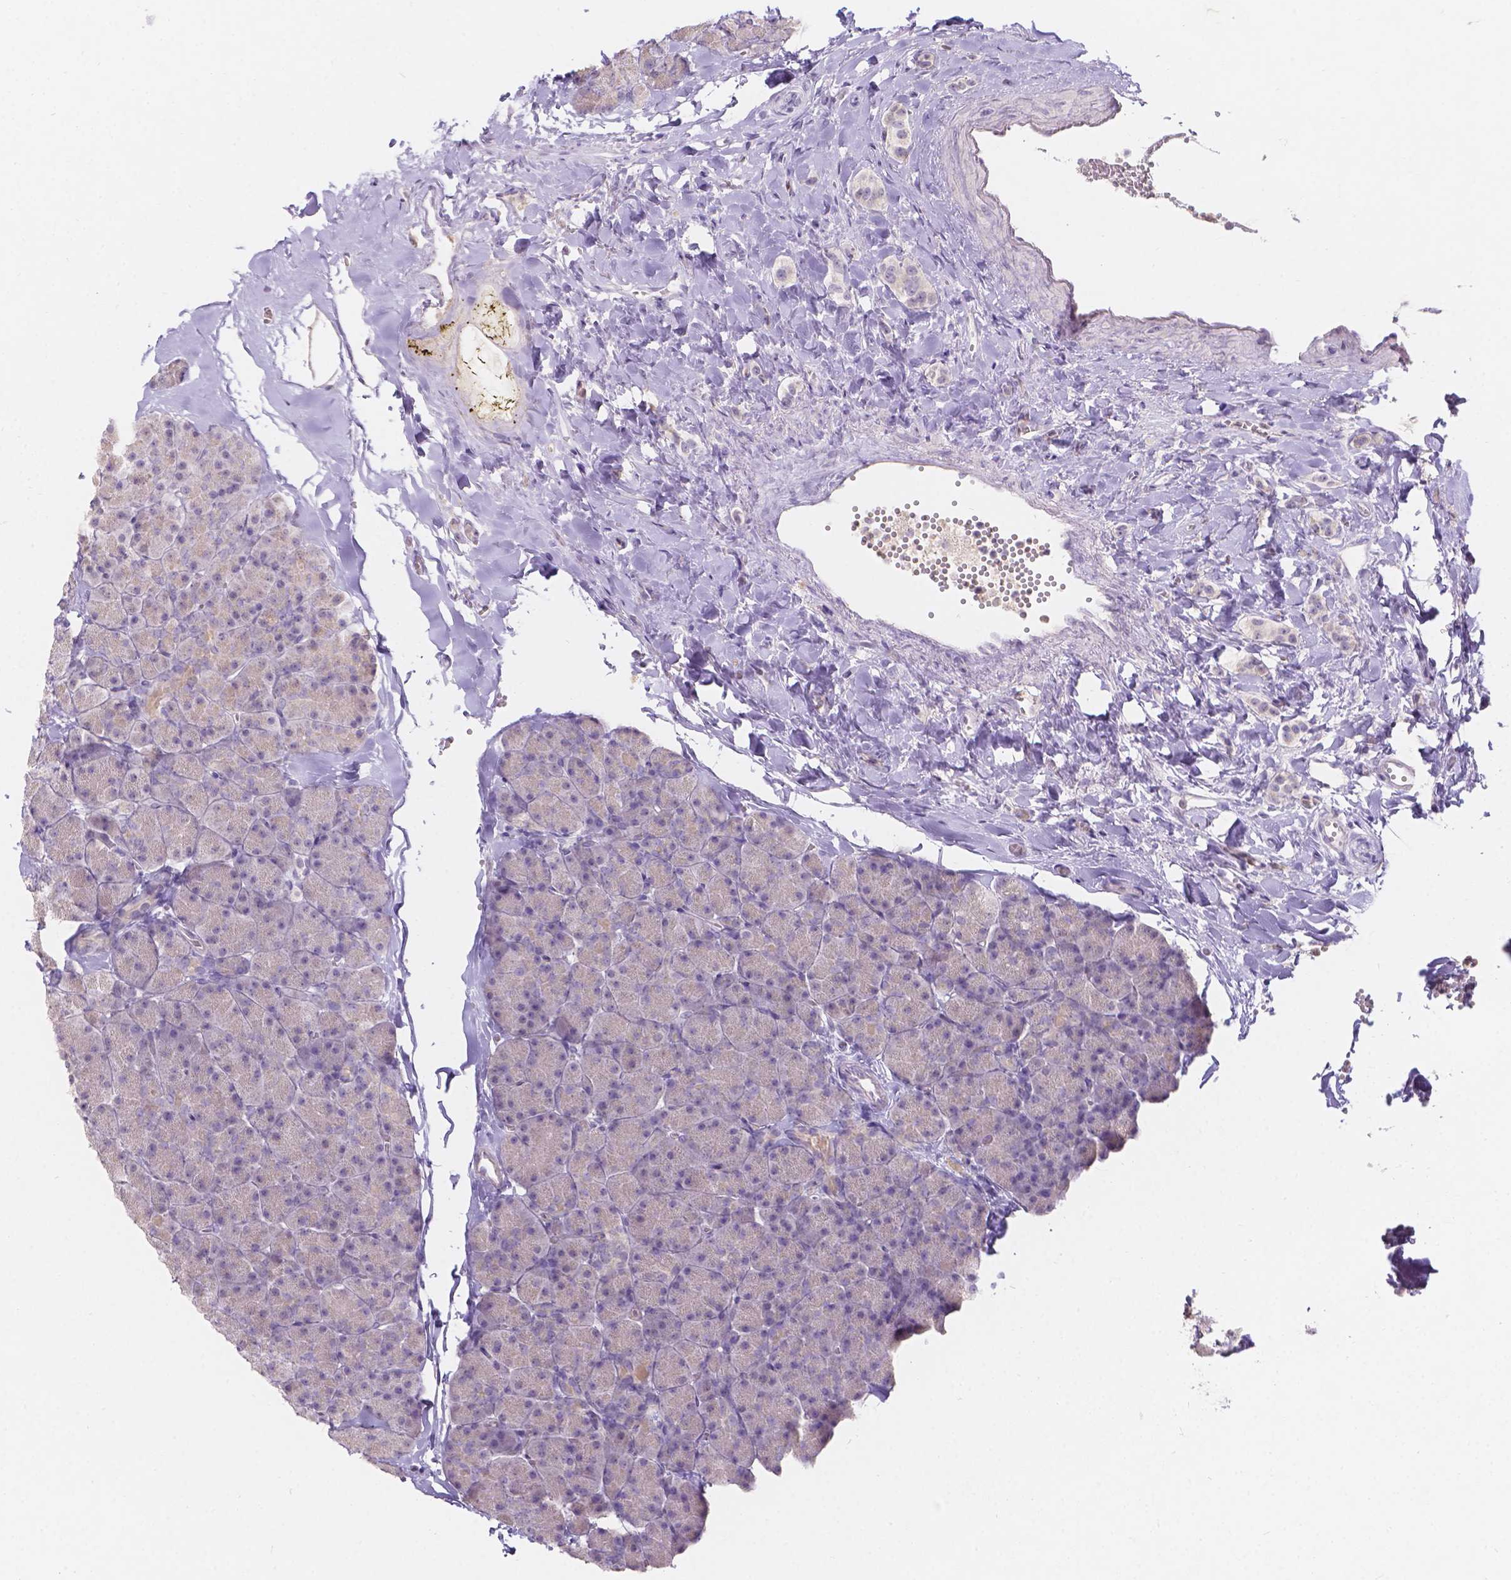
{"staining": {"intensity": "negative", "quantity": "none", "location": "none"}, "tissue": "carcinoid", "cell_type": "Tumor cells", "image_type": "cancer", "snomed": [{"axis": "morphology", "description": "Normal tissue, NOS"}, {"axis": "morphology", "description": "Carcinoid, malignant, NOS"}, {"axis": "topography", "description": "Pancreas"}], "caption": "There is no significant expression in tumor cells of malignant carcinoid.", "gene": "DCAF4L1", "patient": {"sex": "male", "age": 36}}